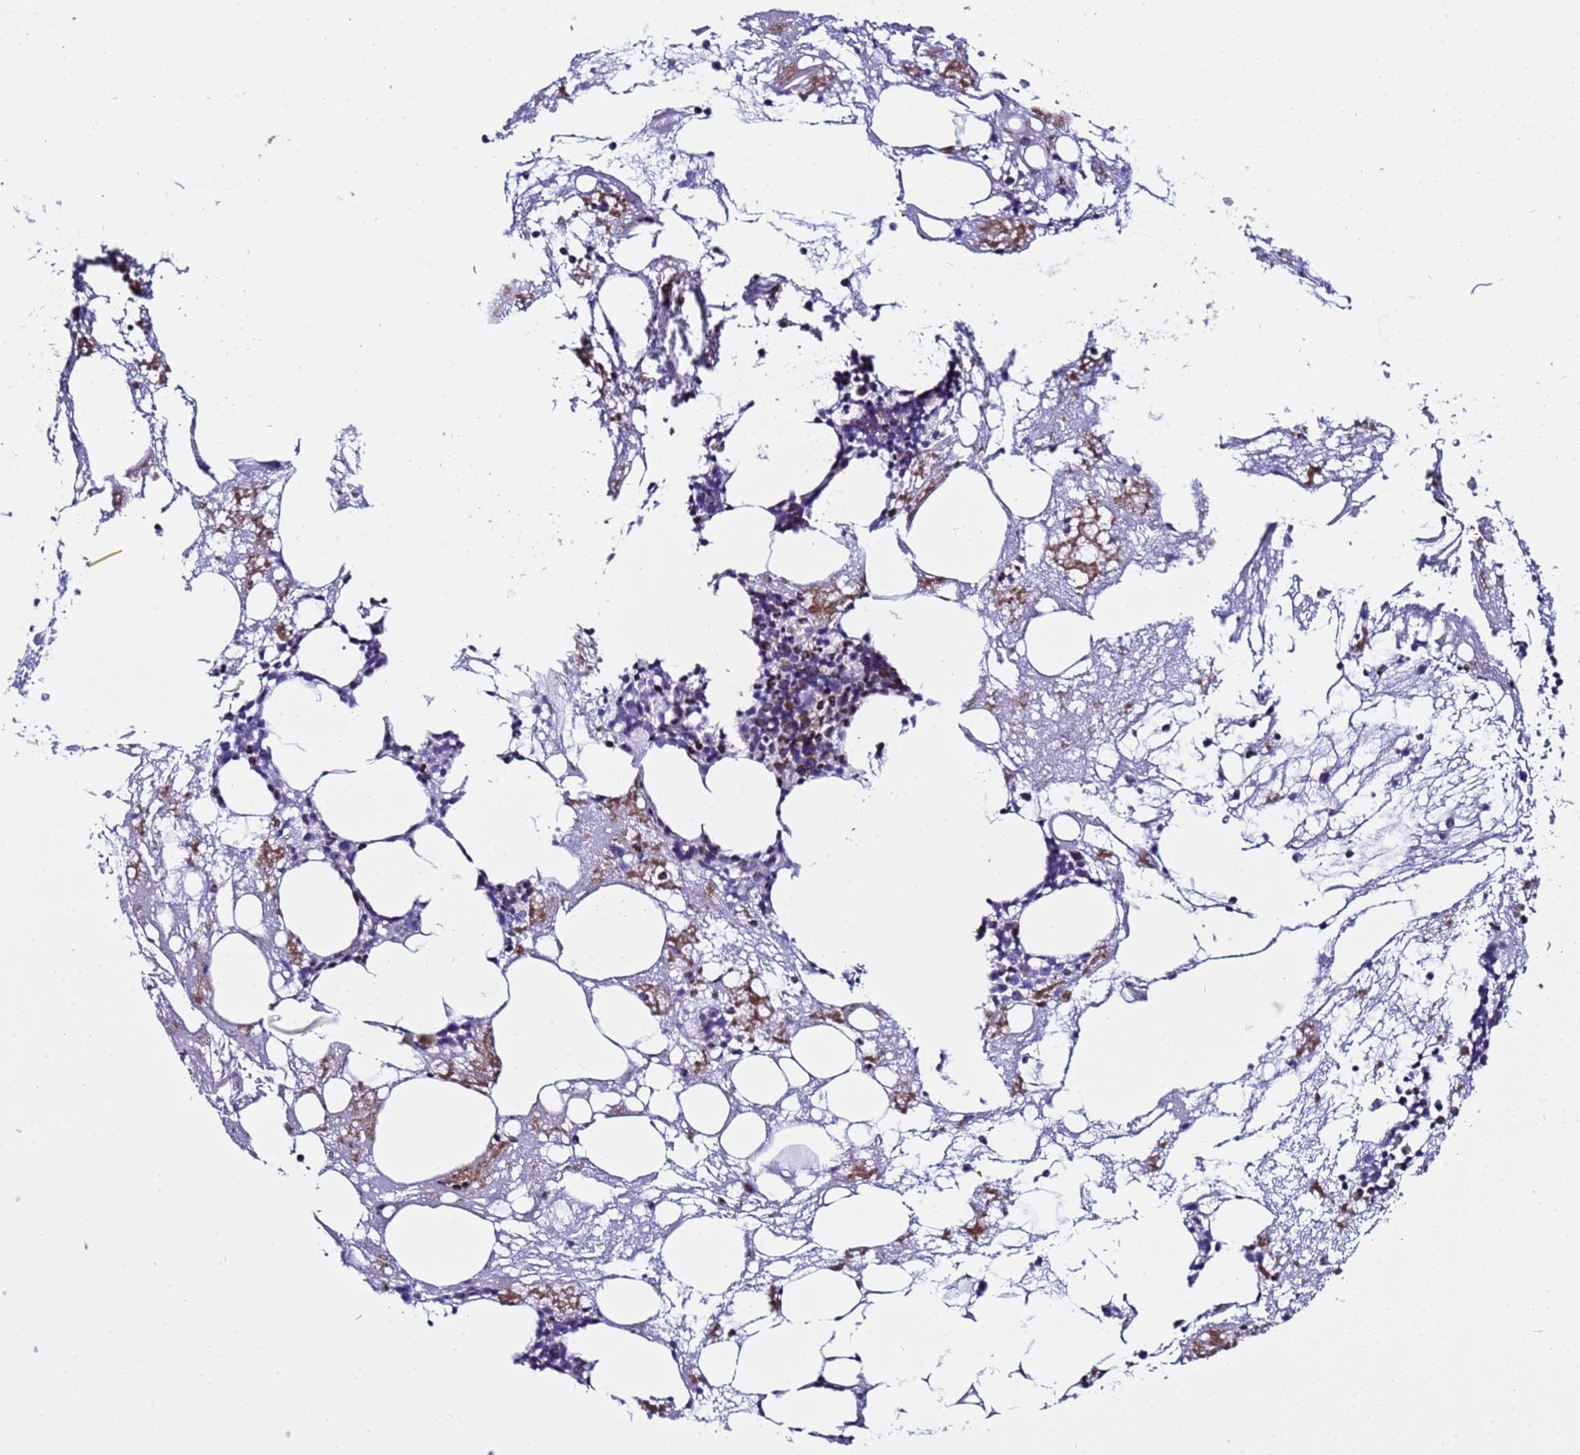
{"staining": {"intensity": "moderate", "quantity": "<25%", "location": "cytoplasmic/membranous,nuclear"}, "tissue": "bone marrow", "cell_type": "Hematopoietic cells", "image_type": "normal", "snomed": [{"axis": "morphology", "description": "Normal tissue, NOS"}, {"axis": "topography", "description": "Bone marrow"}], "caption": "Protein staining of unremarkable bone marrow shows moderate cytoplasmic/membranous,nuclear staining in about <25% of hematopoietic cells. (IHC, brightfield microscopy, high magnification).", "gene": "POP5", "patient": {"sex": "male", "age": 78}}